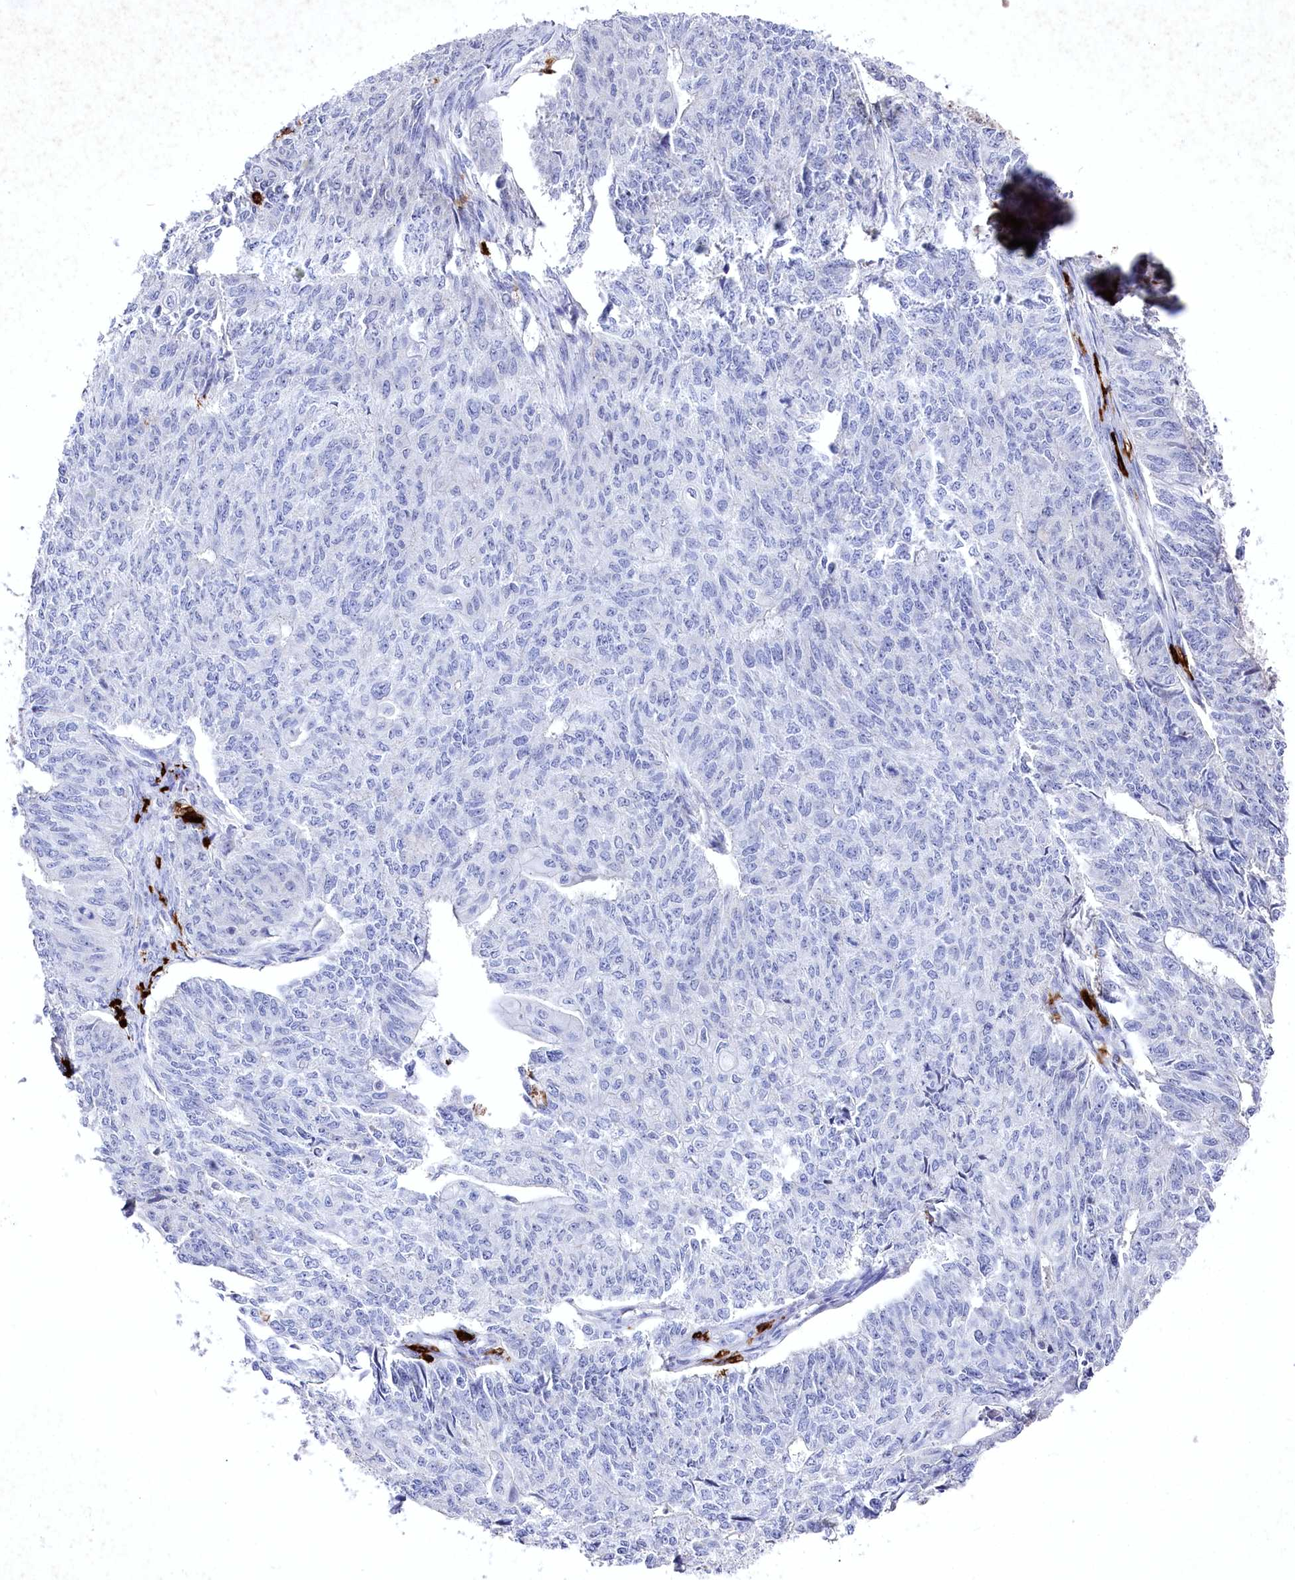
{"staining": {"intensity": "negative", "quantity": "none", "location": "none"}, "tissue": "endometrial cancer", "cell_type": "Tumor cells", "image_type": "cancer", "snomed": [{"axis": "morphology", "description": "Adenocarcinoma, NOS"}, {"axis": "topography", "description": "Endometrium"}], "caption": "This is a photomicrograph of immunohistochemistry (IHC) staining of endometrial cancer, which shows no positivity in tumor cells. (Stains: DAB (3,3'-diaminobenzidine) immunohistochemistry (IHC) with hematoxylin counter stain, Microscopy: brightfield microscopy at high magnification).", "gene": "CLEC4M", "patient": {"sex": "female", "age": 32}}